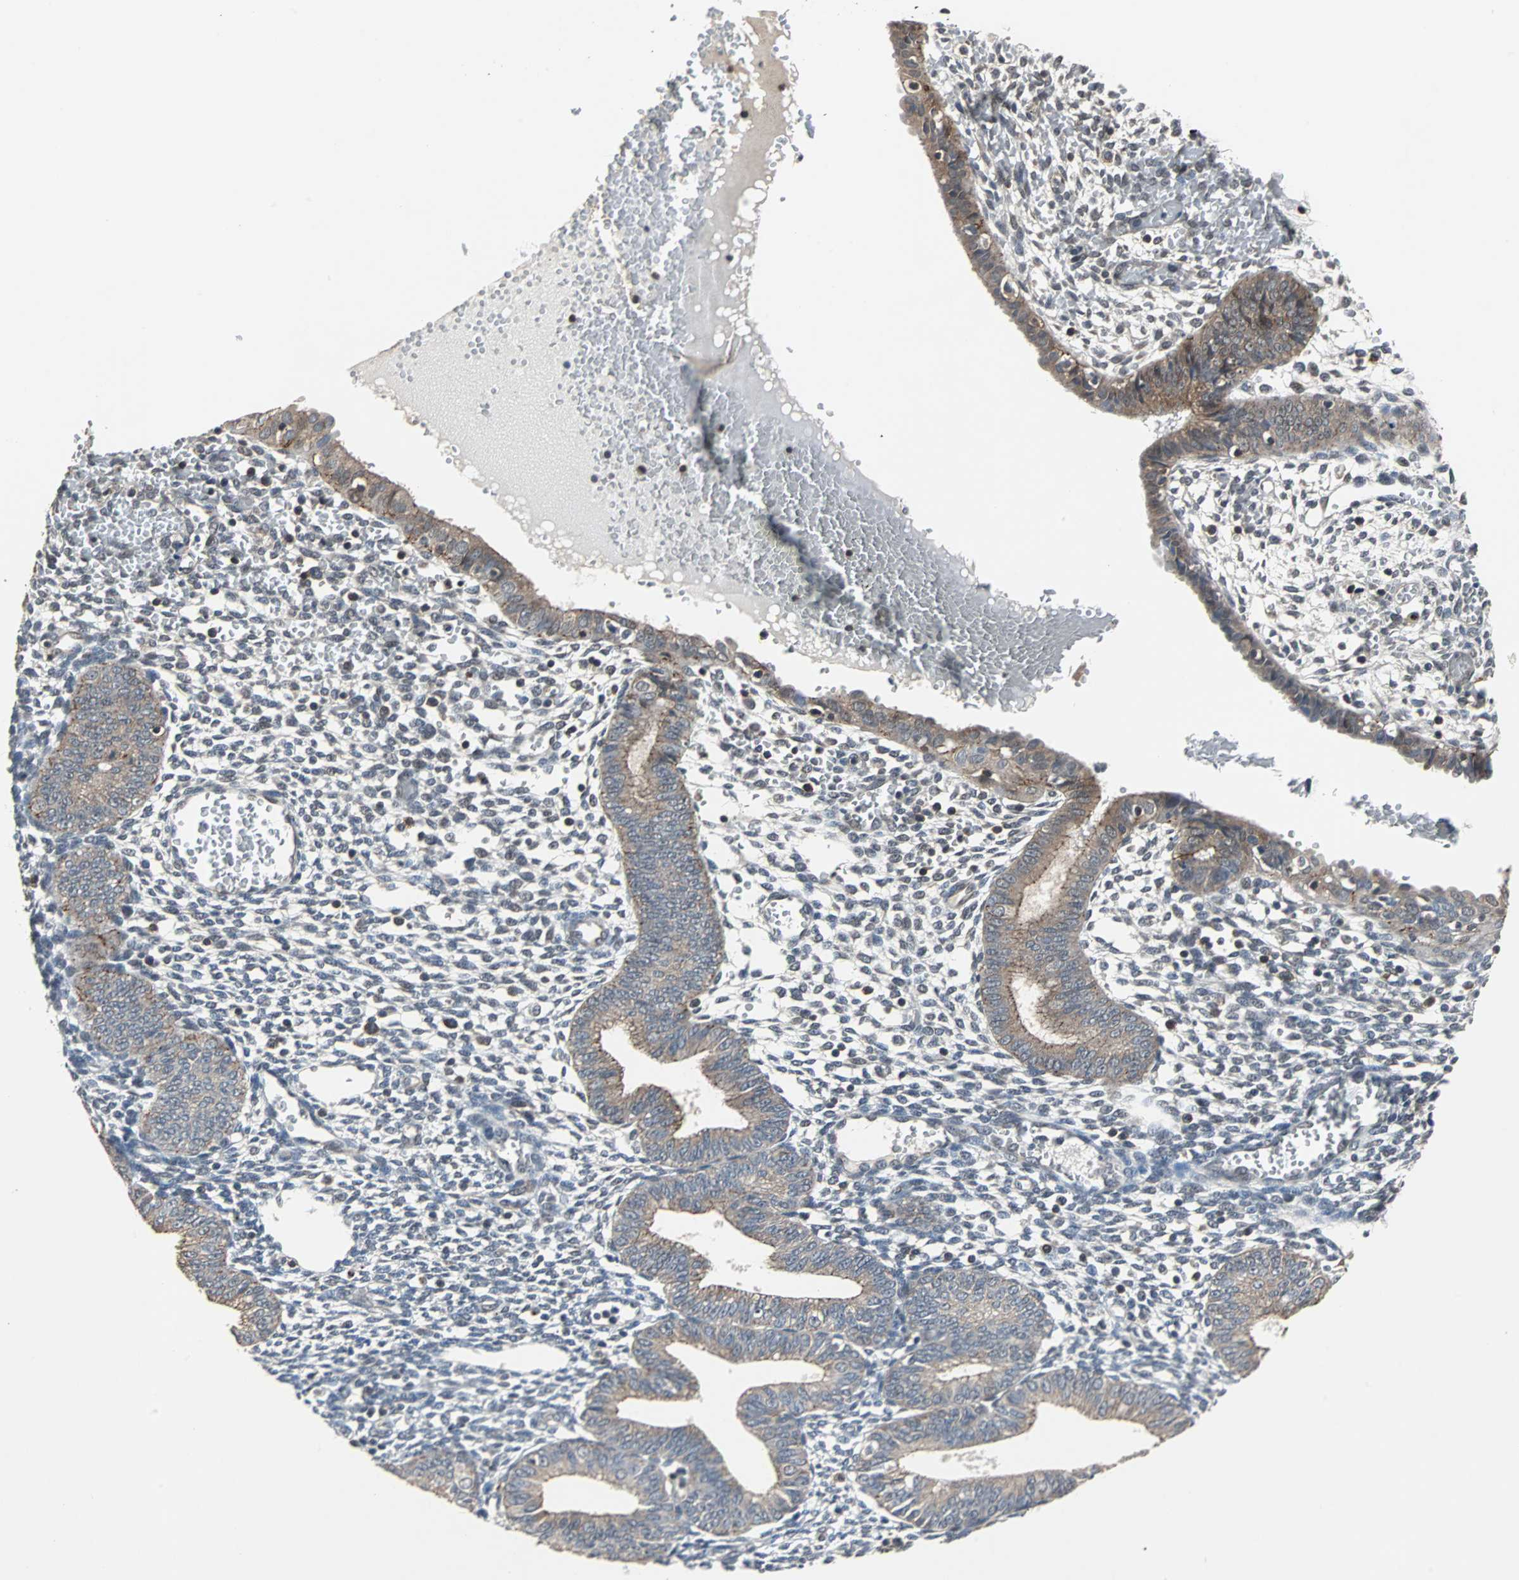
{"staining": {"intensity": "weak", "quantity": "<25%", "location": "cytoplasmic/membranous"}, "tissue": "endometrium", "cell_type": "Cells in endometrial stroma", "image_type": "normal", "snomed": [{"axis": "morphology", "description": "Normal tissue, NOS"}, {"axis": "topography", "description": "Endometrium"}], "caption": "This is a histopathology image of immunohistochemistry staining of unremarkable endometrium, which shows no positivity in cells in endometrial stroma. (DAB (3,3'-diaminobenzidine) immunohistochemistry (IHC), high magnification).", "gene": "LSR", "patient": {"sex": "female", "age": 61}}